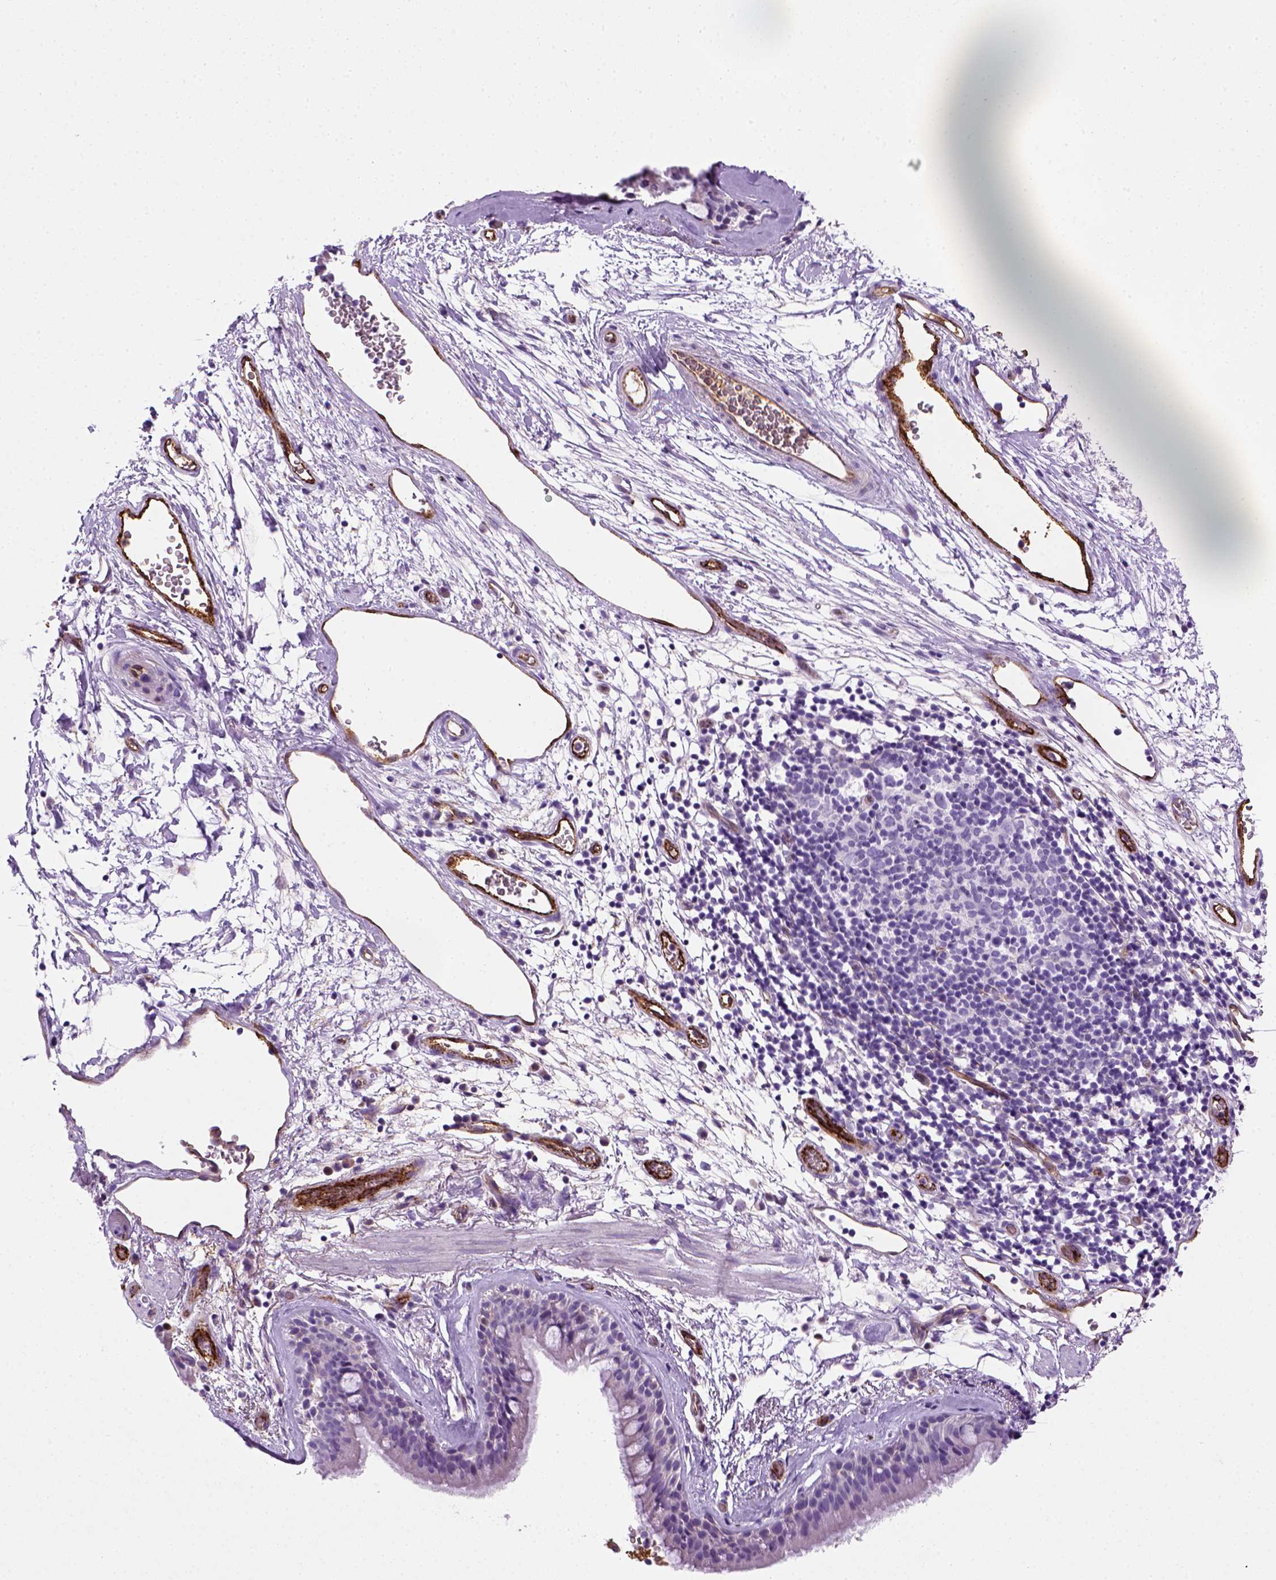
{"staining": {"intensity": "negative", "quantity": "none", "location": "none"}, "tissue": "bronchus", "cell_type": "Respiratory epithelial cells", "image_type": "normal", "snomed": [{"axis": "morphology", "description": "Normal tissue, NOS"}, {"axis": "topography", "description": "Cartilage tissue"}, {"axis": "topography", "description": "Bronchus"}], "caption": "Immunohistochemistry (IHC) of unremarkable bronchus exhibits no staining in respiratory epithelial cells.", "gene": "VWF", "patient": {"sex": "male", "age": 58}}